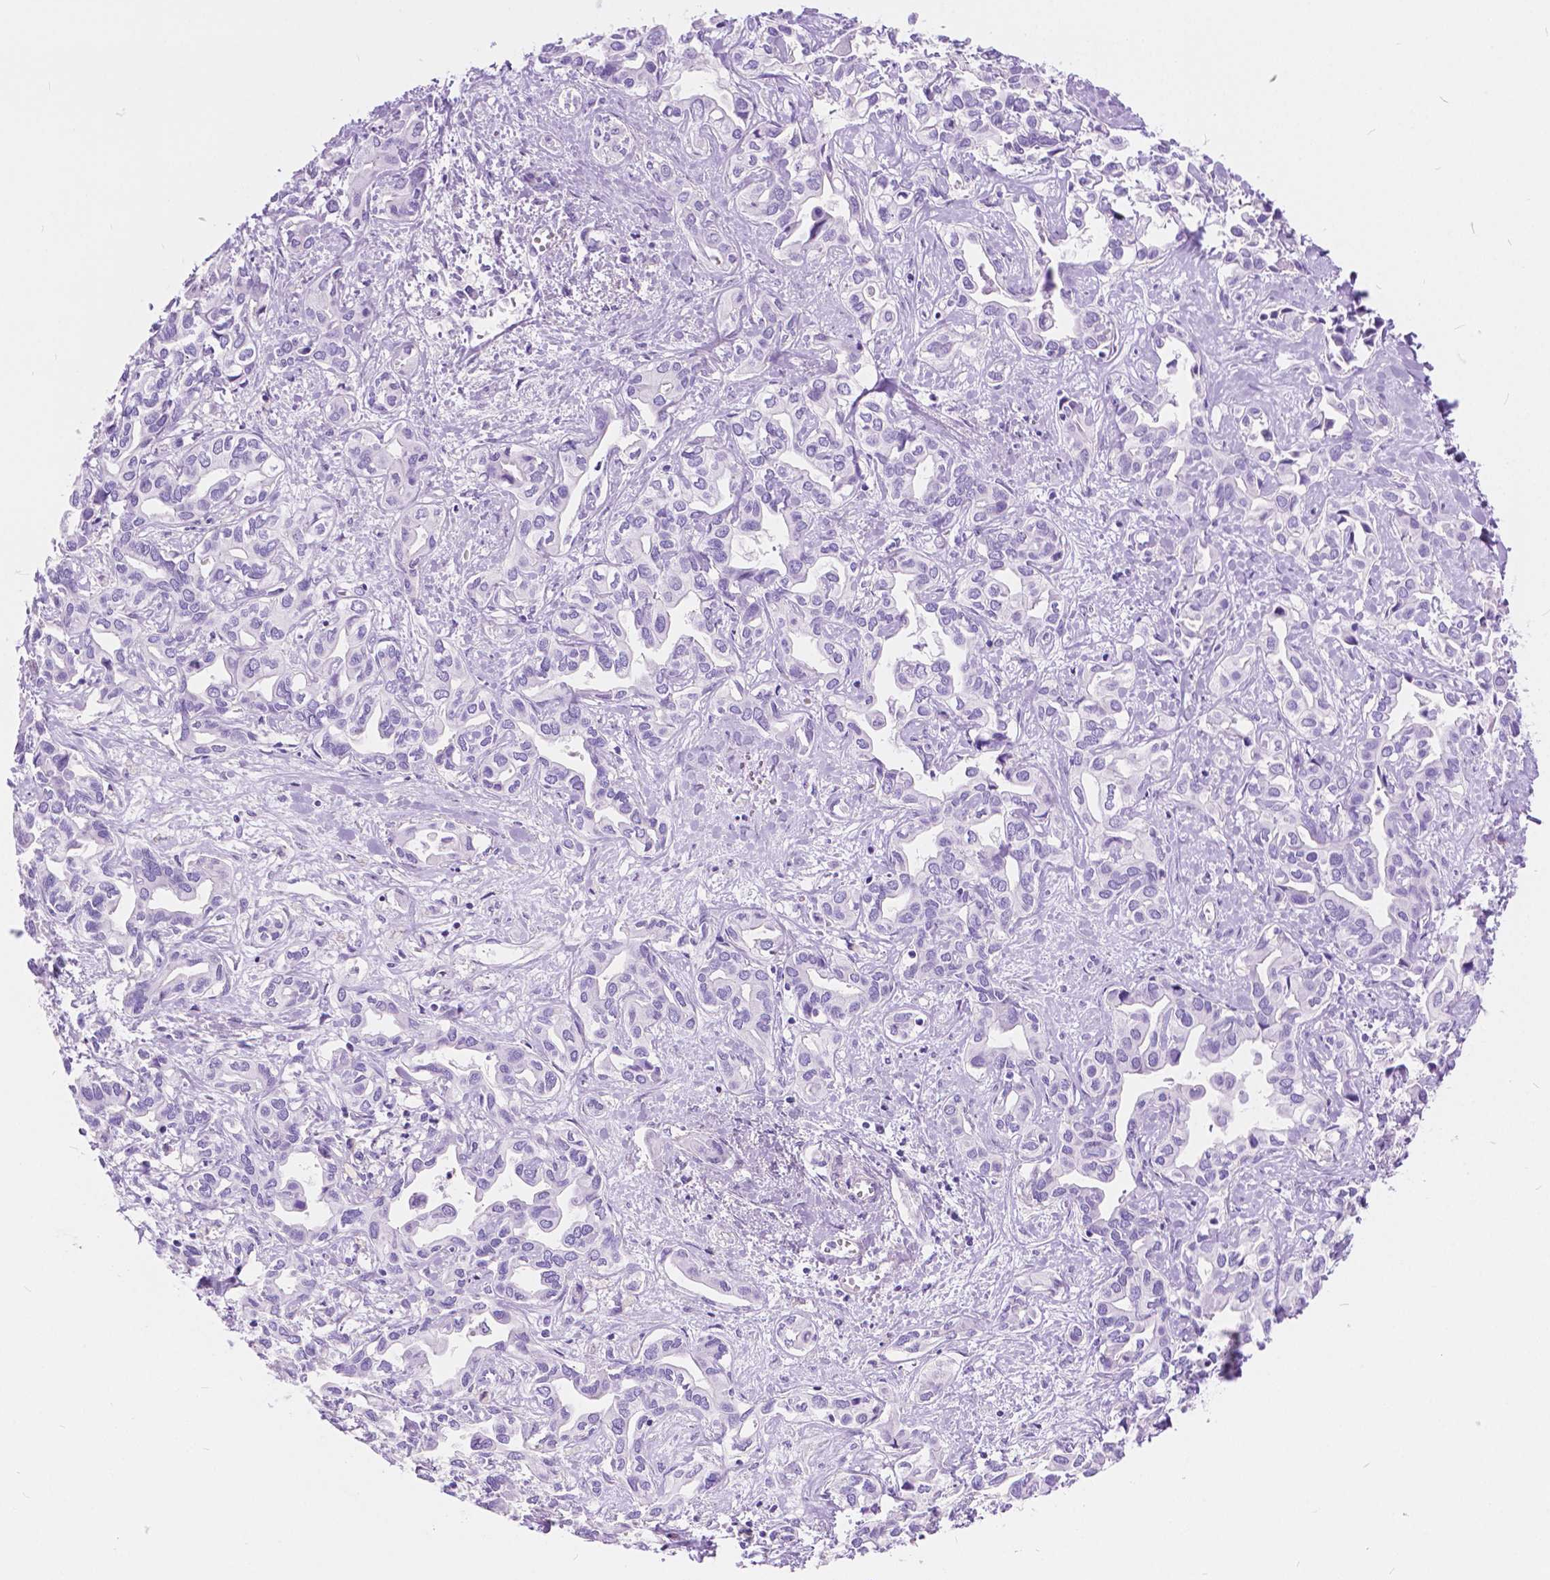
{"staining": {"intensity": "negative", "quantity": "none", "location": "none"}, "tissue": "liver cancer", "cell_type": "Tumor cells", "image_type": "cancer", "snomed": [{"axis": "morphology", "description": "Cholangiocarcinoma"}, {"axis": "topography", "description": "Liver"}], "caption": "Tumor cells show no significant protein staining in liver cancer. (Brightfield microscopy of DAB (3,3'-diaminobenzidine) IHC at high magnification).", "gene": "CHRM1", "patient": {"sex": "female", "age": 64}}